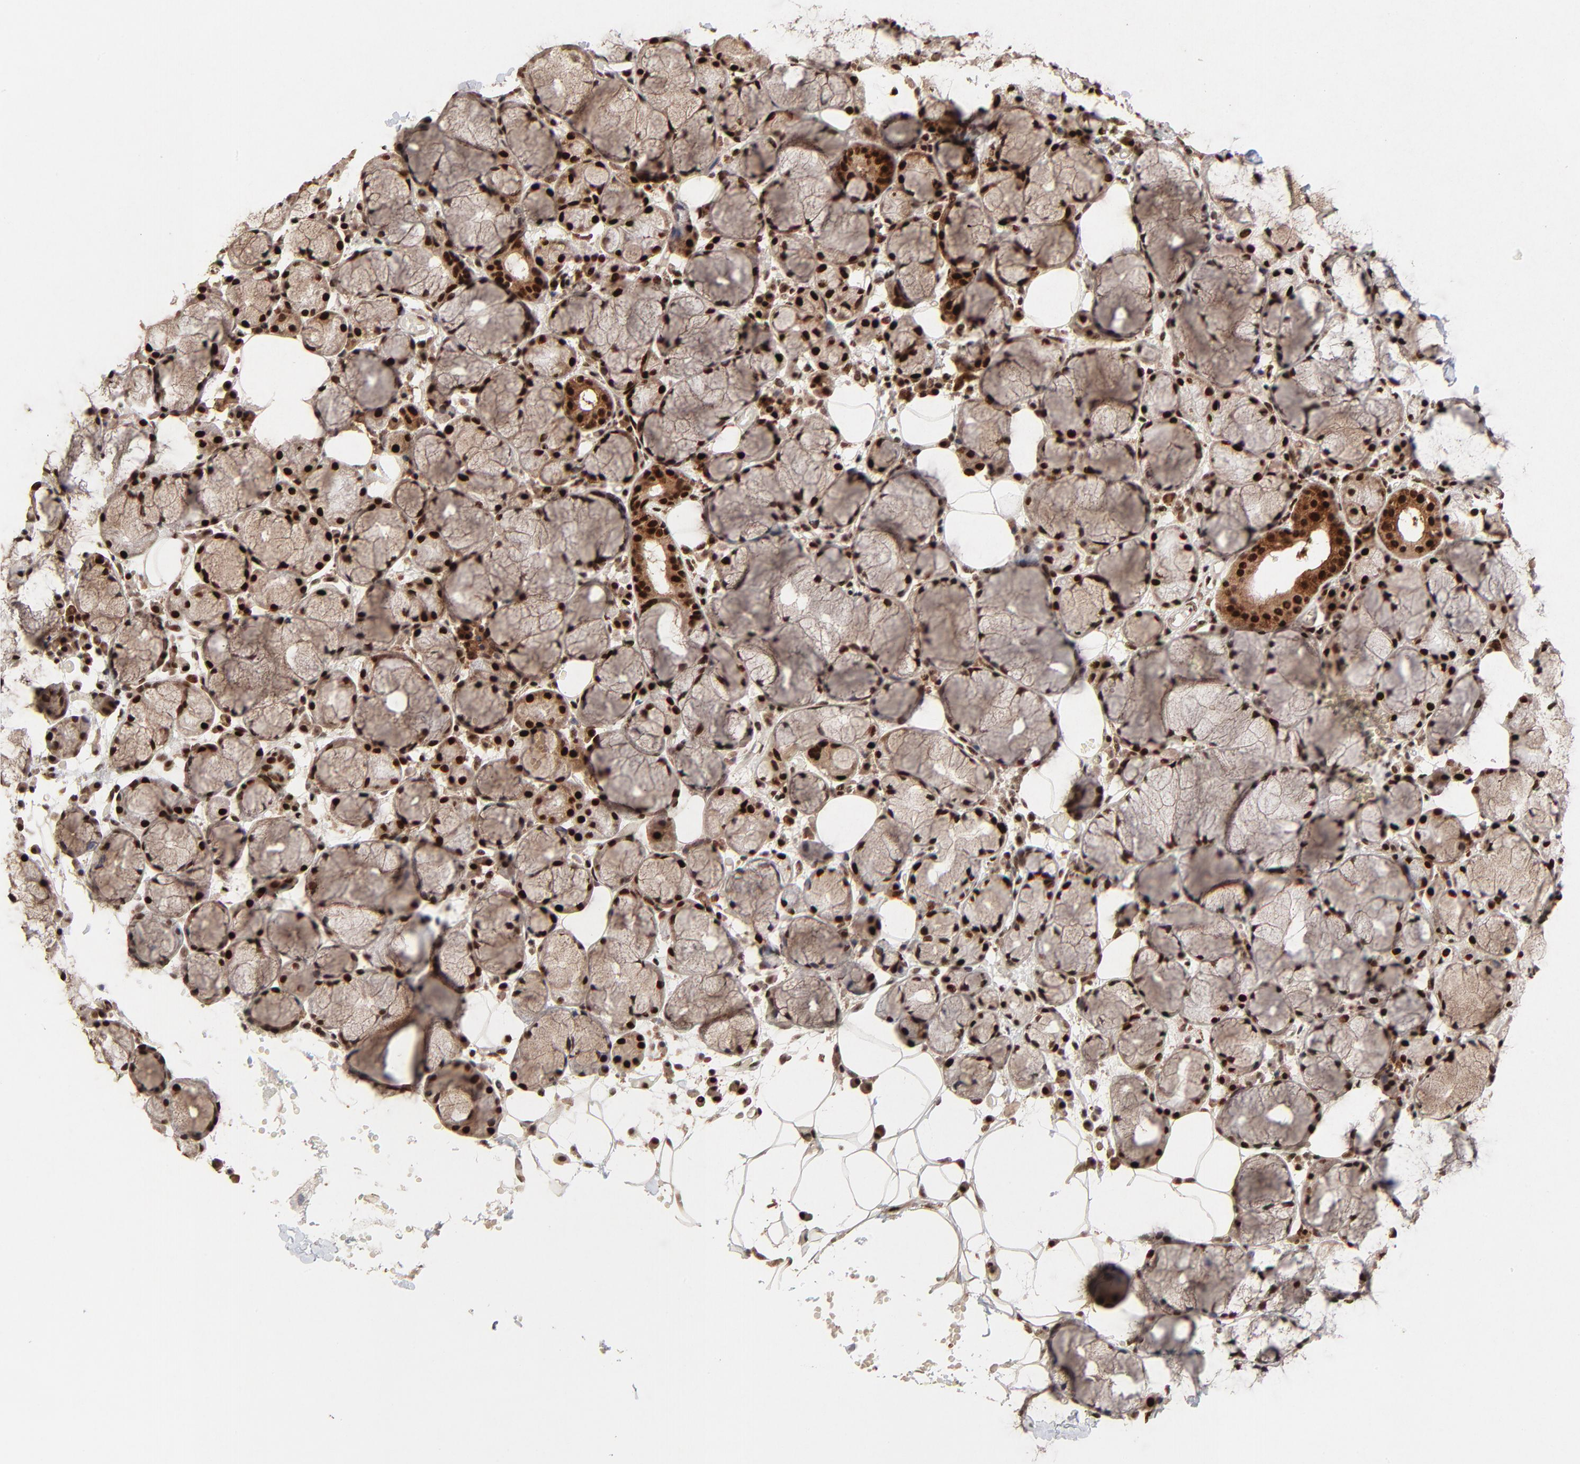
{"staining": {"intensity": "strong", "quantity": "<25%", "location": "cytoplasmic/membranous,nuclear"}, "tissue": "salivary gland", "cell_type": "Glandular cells", "image_type": "normal", "snomed": [{"axis": "morphology", "description": "Normal tissue, NOS"}, {"axis": "topography", "description": "Skeletal muscle"}, {"axis": "topography", "description": "Oral tissue"}, {"axis": "topography", "description": "Salivary gland"}, {"axis": "topography", "description": "Peripheral nerve tissue"}], "caption": "The immunohistochemical stain labels strong cytoplasmic/membranous,nuclear staining in glandular cells of benign salivary gland.", "gene": "RBM22", "patient": {"sex": "male", "age": 54}}